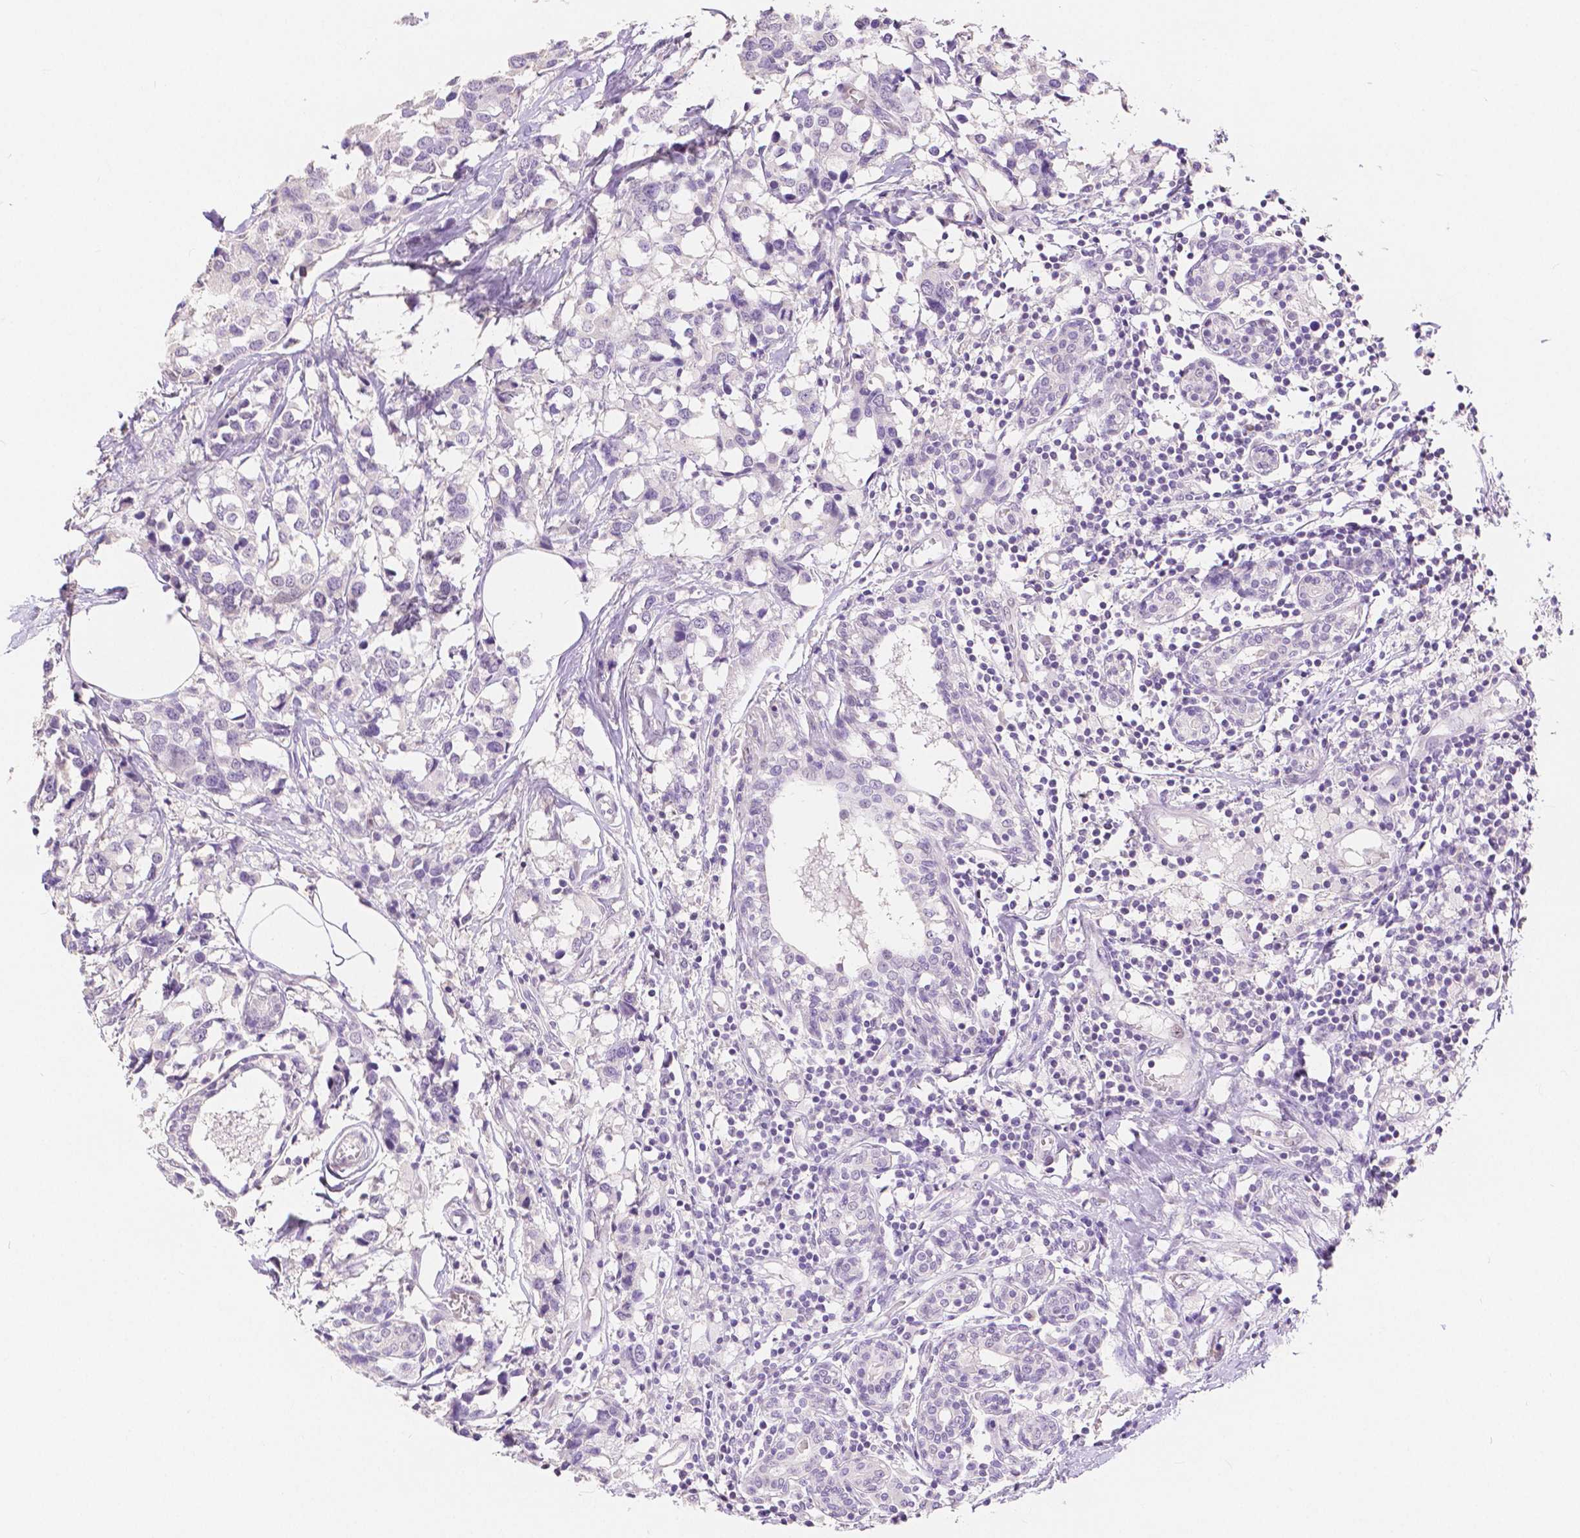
{"staining": {"intensity": "negative", "quantity": "none", "location": "none"}, "tissue": "breast cancer", "cell_type": "Tumor cells", "image_type": "cancer", "snomed": [{"axis": "morphology", "description": "Lobular carcinoma"}, {"axis": "topography", "description": "Breast"}], "caption": "Immunohistochemistry of human lobular carcinoma (breast) reveals no staining in tumor cells.", "gene": "HNF1B", "patient": {"sex": "female", "age": 59}}